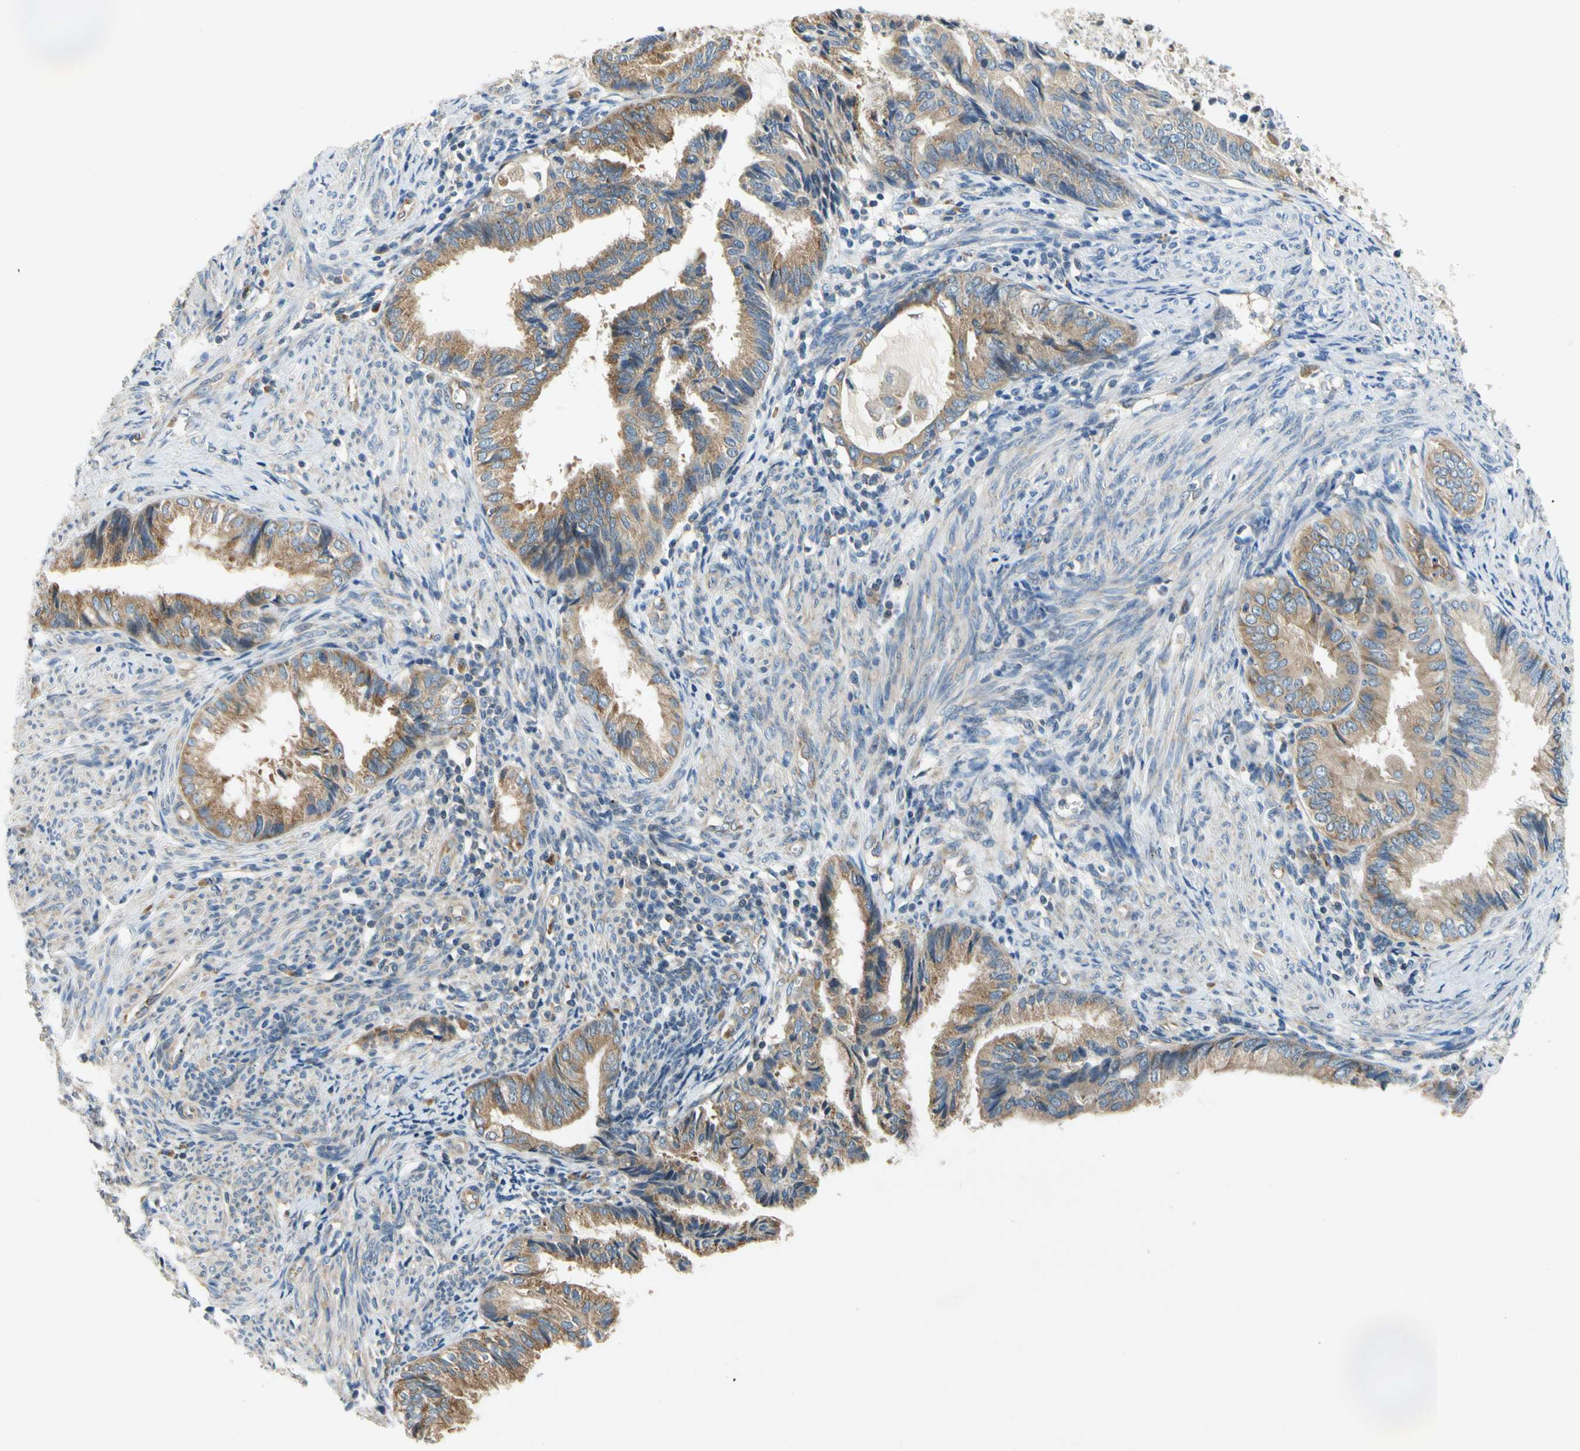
{"staining": {"intensity": "moderate", "quantity": ">75%", "location": "cytoplasmic/membranous"}, "tissue": "endometrial cancer", "cell_type": "Tumor cells", "image_type": "cancer", "snomed": [{"axis": "morphology", "description": "Adenocarcinoma, NOS"}, {"axis": "topography", "description": "Endometrium"}], "caption": "High-power microscopy captured an IHC photomicrograph of endometrial cancer, revealing moderate cytoplasmic/membranous expression in approximately >75% of tumor cells.", "gene": "LRRC47", "patient": {"sex": "female", "age": 86}}